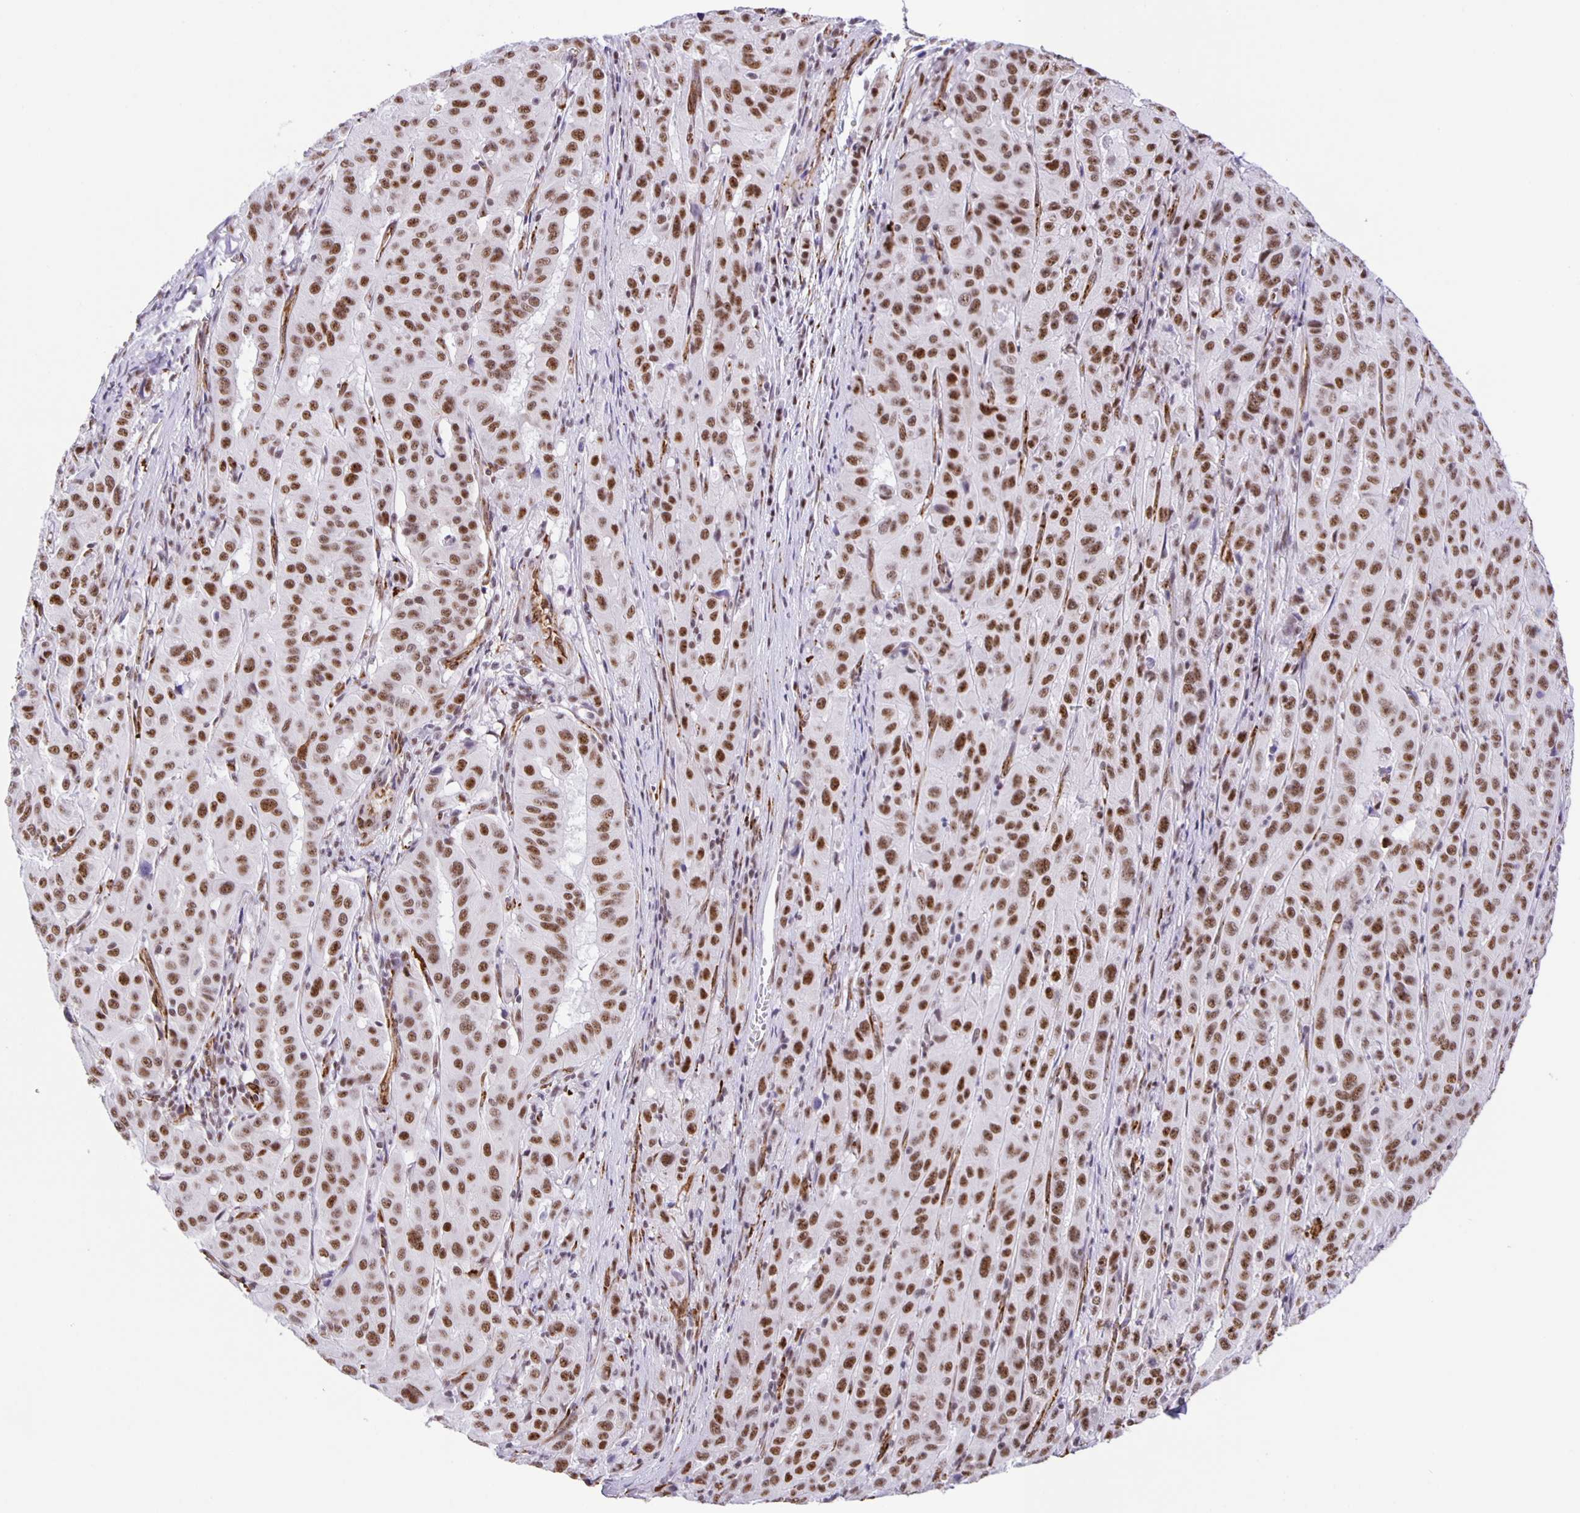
{"staining": {"intensity": "moderate", "quantity": ">75%", "location": "nuclear"}, "tissue": "pancreatic cancer", "cell_type": "Tumor cells", "image_type": "cancer", "snomed": [{"axis": "morphology", "description": "Adenocarcinoma, NOS"}, {"axis": "topography", "description": "Pancreas"}], "caption": "The histopathology image reveals immunohistochemical staining of pancreatic cancer. There is moderate nuclear positivity is present in approximately >75% of tumor cells.", "gene": "ZRANB2", "patient": {"sex": "male", "age": 63}}